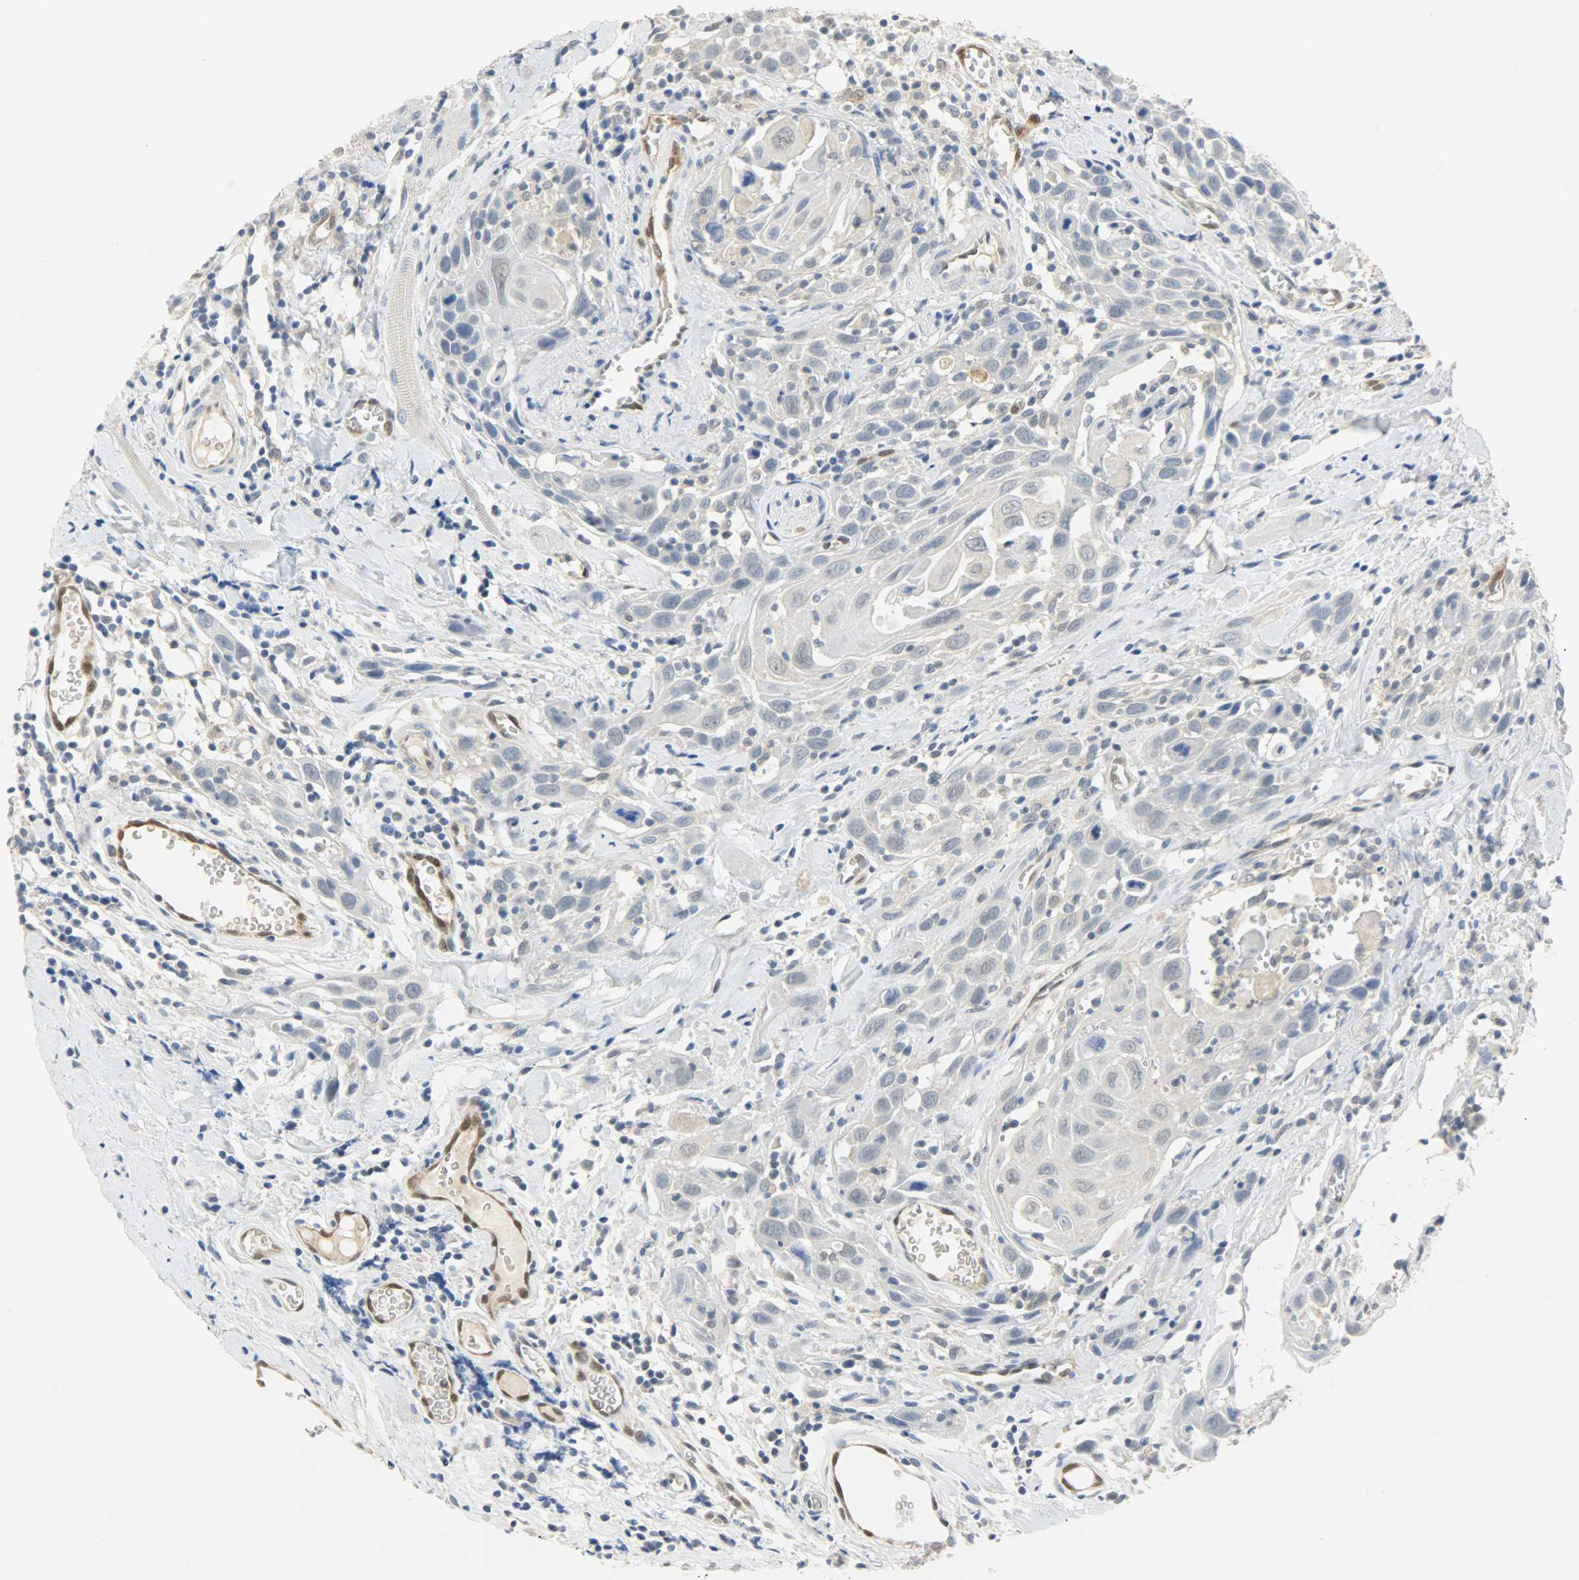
{"staining": {"intensity": "negative", "quantity": "none", "location": "none"}, "tissue": "head and neck cancer", "cell_type": "Tumor cells", "image_type": "cancer", "snomed": [{"axis": "morphology", "description": "Squamous cell carcinoma, NOS"}, {"axis": "topography", "description": "Oral tissue"}, {"axis": "topography", "description": "Head-Neck"}], "caption": "DAB (3,3'-diaminobenzidine) immunohistochemical staining of head and neck squamous cell carcinoma displays no significant positivity in tumor cells.", "gene": "FKBP1A", "patient": {"sex": "female", "age": 50}}